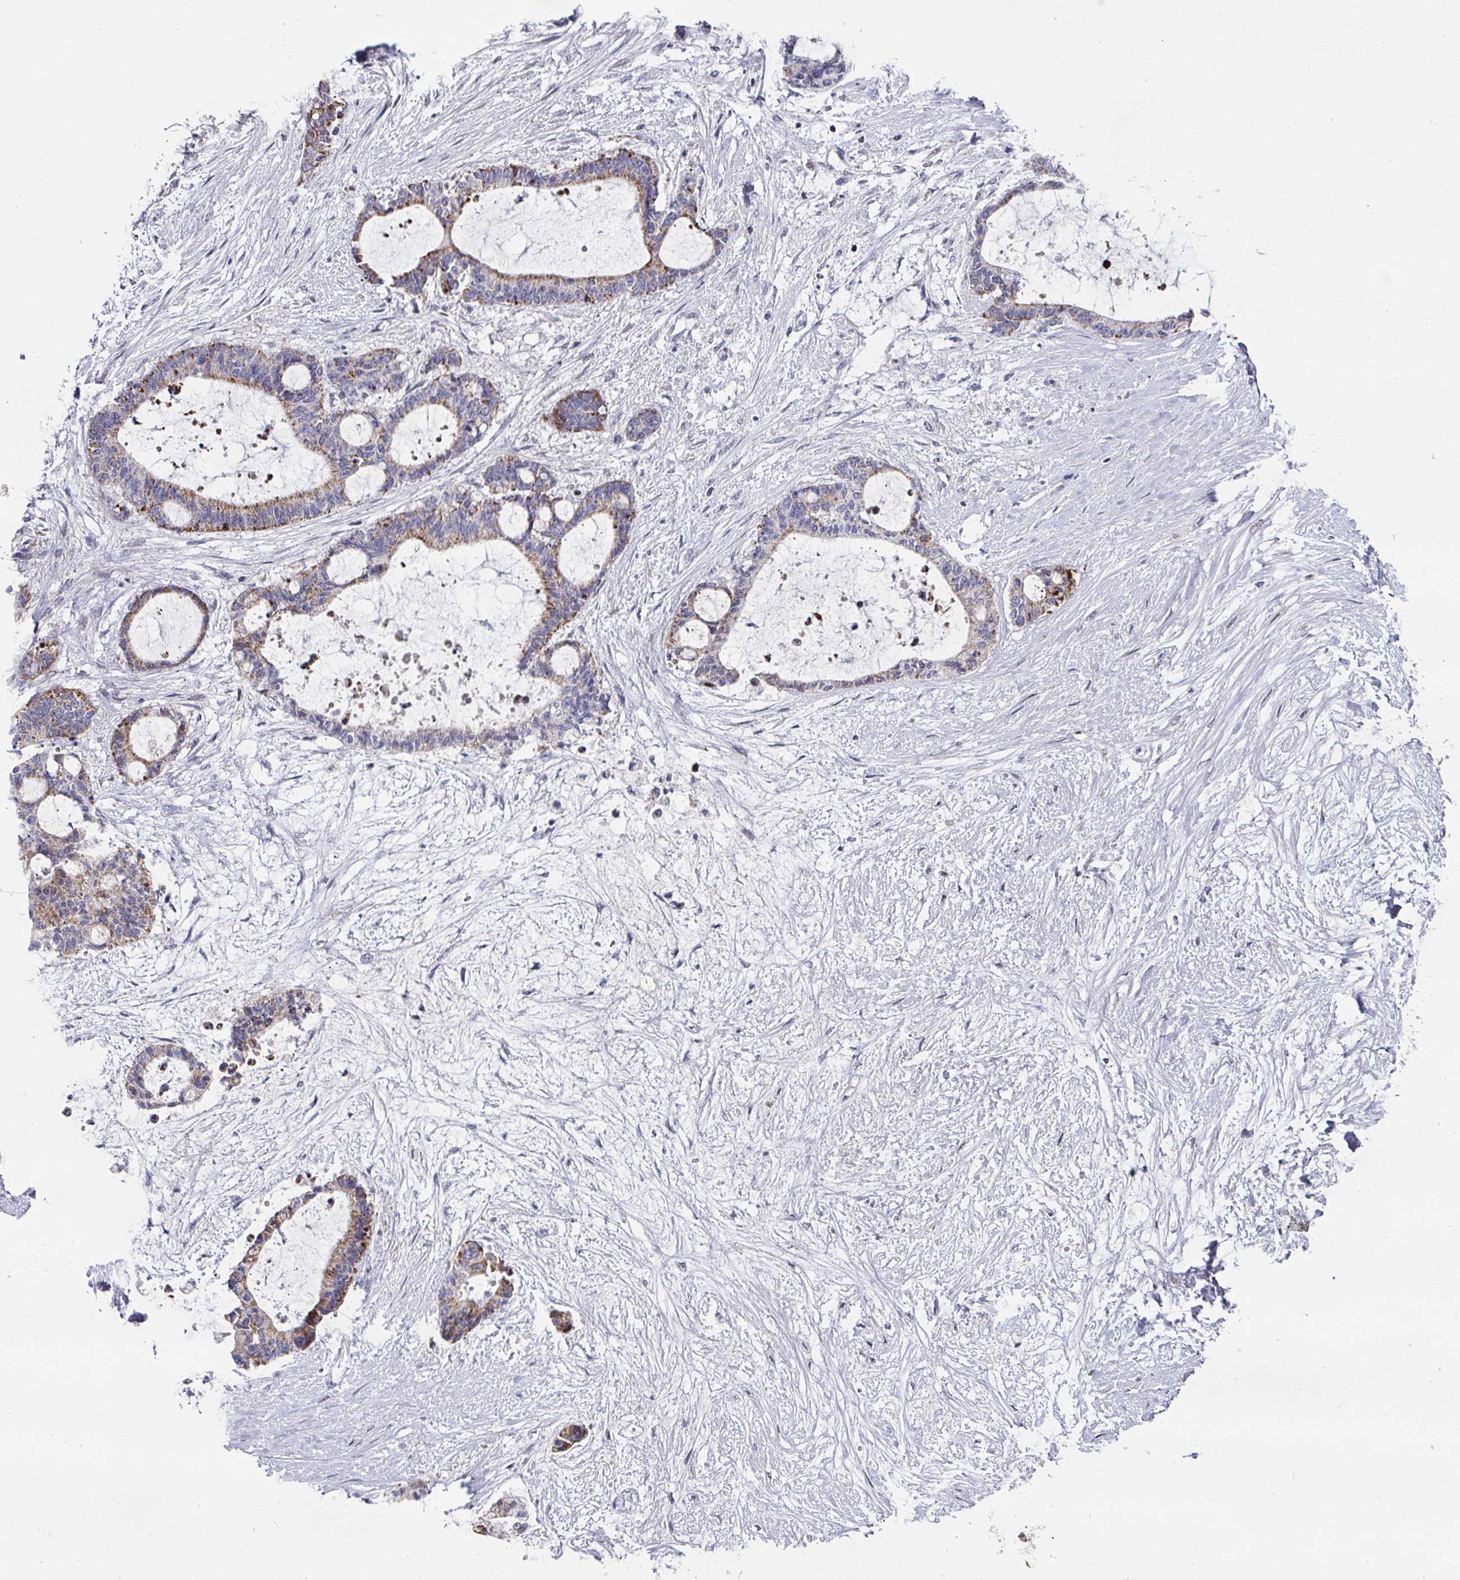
{"staining": {"intensity": "moderate", "quantity": "25%-75%", "location": "cytoplasmic/membranous"}, "tissue": "liver cancer", "cell_type": "Tumor cells", "image_type": "cancer", "snomed": [{"axis": "morphology", "description": "Normal tissue, NOS"}, {"axis": "morphology", "description": "Cholangiocarcinoma"}, {"axis": "topography", "description": "Liver"}, {"axis": "topography", "description": "Peripheral nerve tissue"}], "caption": "About 25%-75% of tumor cells in liver cancer (cholangiocarcinoma) reveal moderate cytoplasmic/membranous protein positivity as visualized by brown immunohistochemical staining.", "gene": "CBX7", "patient": {"sex": "female", "age": 73}}